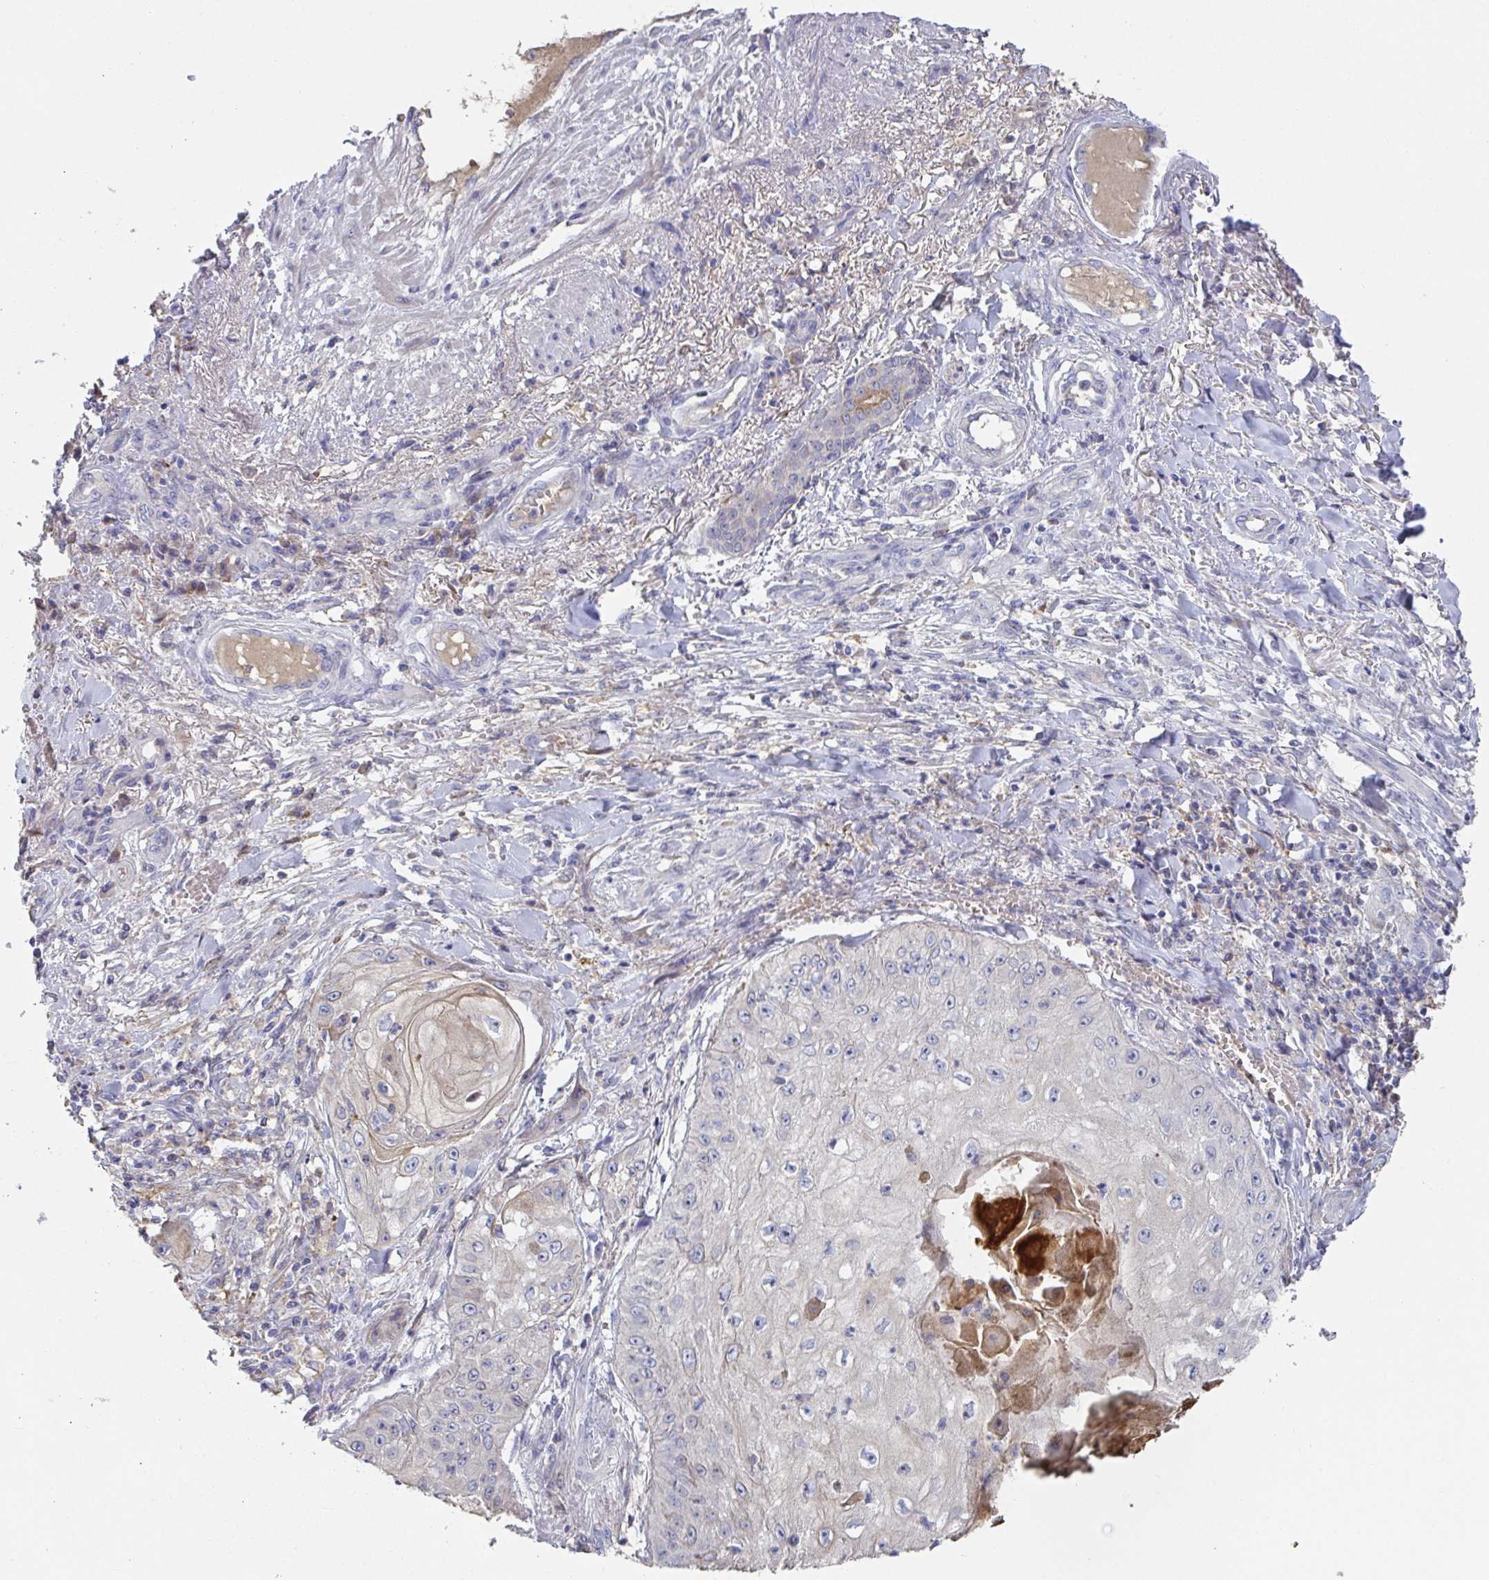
{"staining": {"intensity": "negative", "quantity": "none", "location": "none"}, "tissue": "skin cancer", "cell_type": "Tumor cells", "image_type": "cancer", "snomed": [{"axis": "morphology", "description": "Squamous cell carcinoma, NOS"}, {"axis": "topography", "description": "Skin"}], "caption": "Tumor cells show no significant staining in skin squamous cell carcinoma.", "gene": "ANO5", "patient": {"sex": "male", "age": 70}}